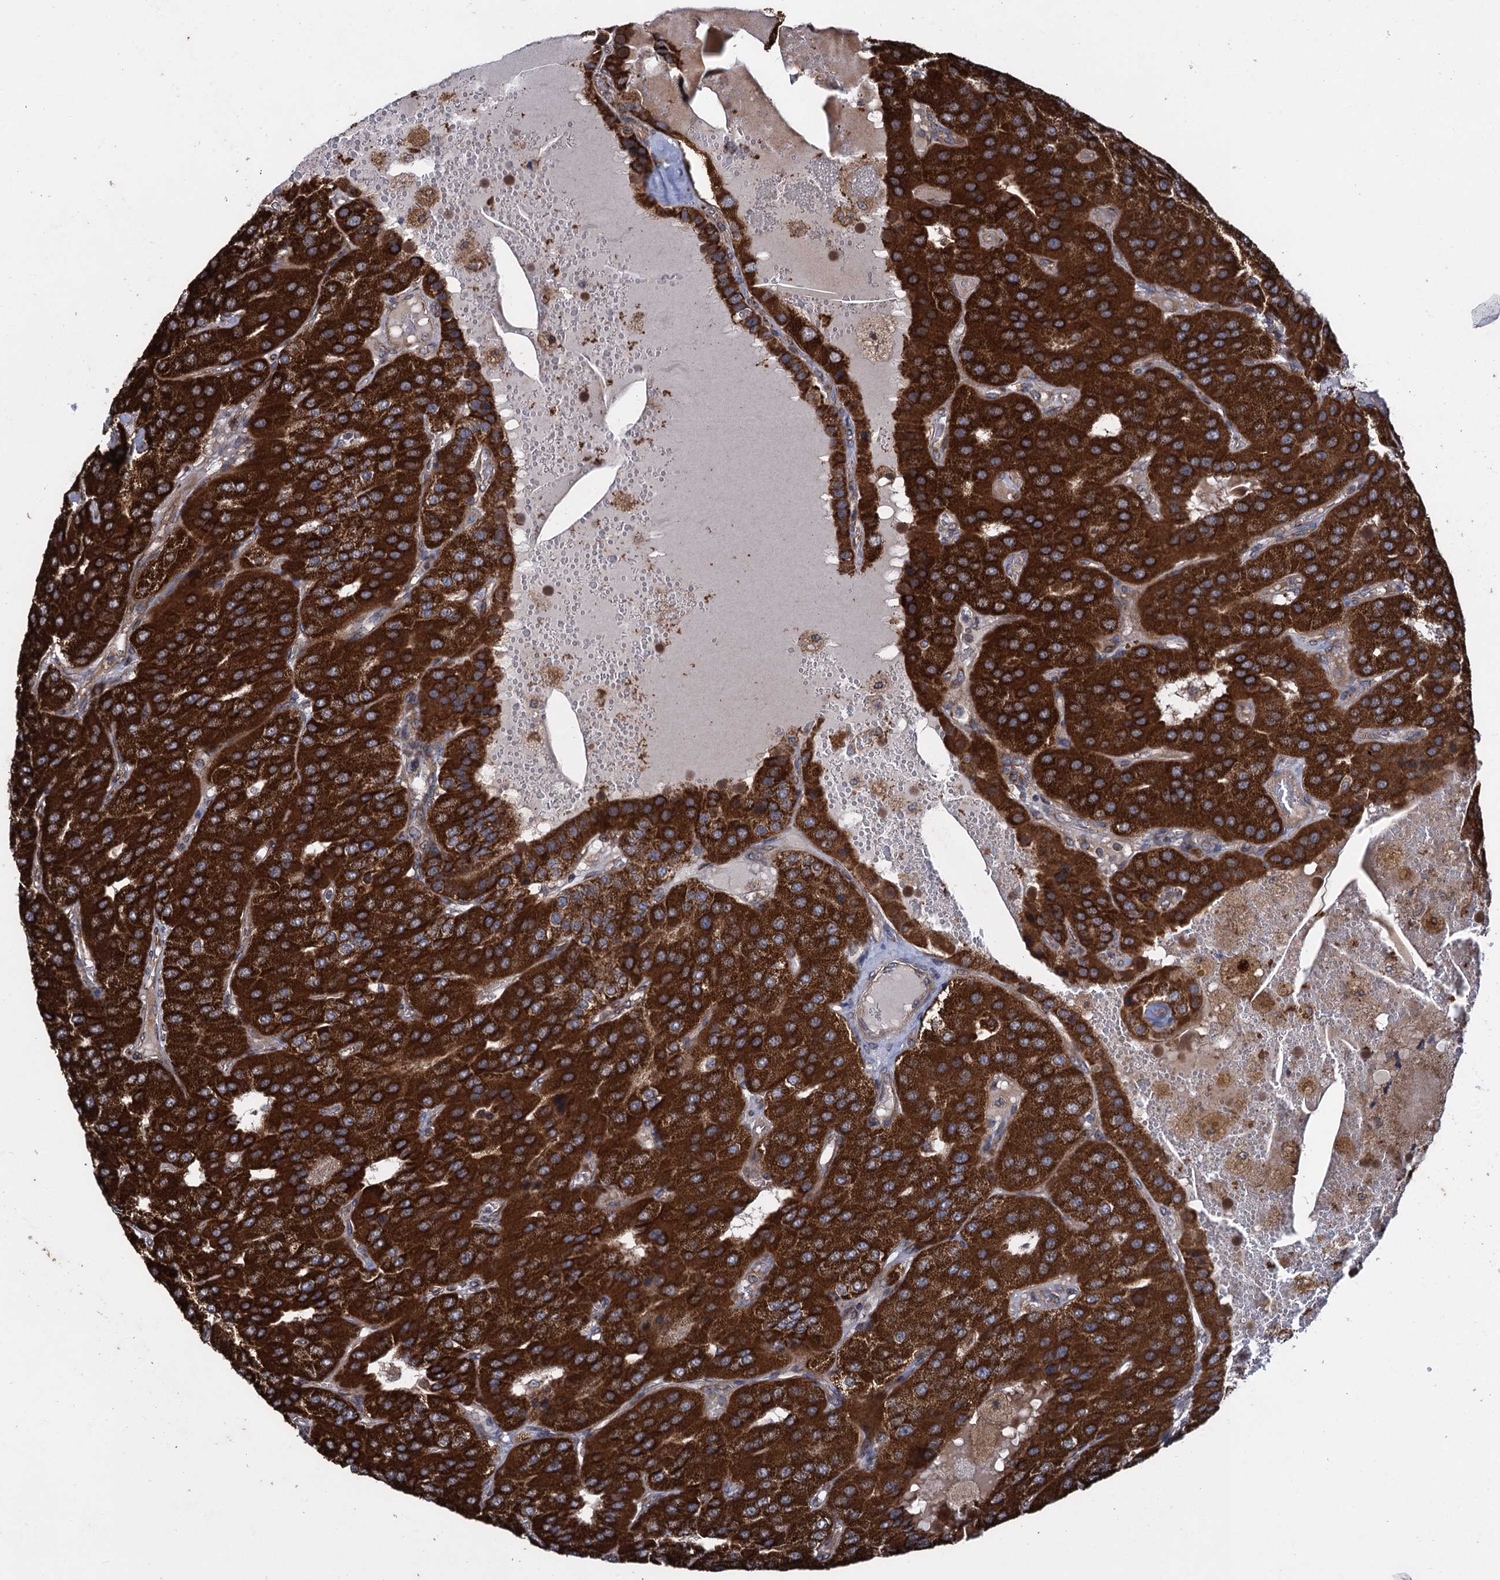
{"staining": {"intensity": "strong", "quantity": ">75%", "location": "cytoplasmic/membranous"}, "tissue": "parathyroid gland", "cell_type": "Glandular cells", "image_type": "normal", "snomed": [{"axis": "morphology", "description": "Normal tissue, NOS"}, {"axis": "morphology", "description": "Adenoma, NOS"}, {"axis": "topography", "description": "Parathyroid gland"}], "caption": "Immunohistochemistry of benign parathyroid gland reveals high levels of strong cytoplasmic/membranous positivity in about >75% of glandular cells.", "gene": "HAUS1", "patient": {"sex": "female", "age": 86}}